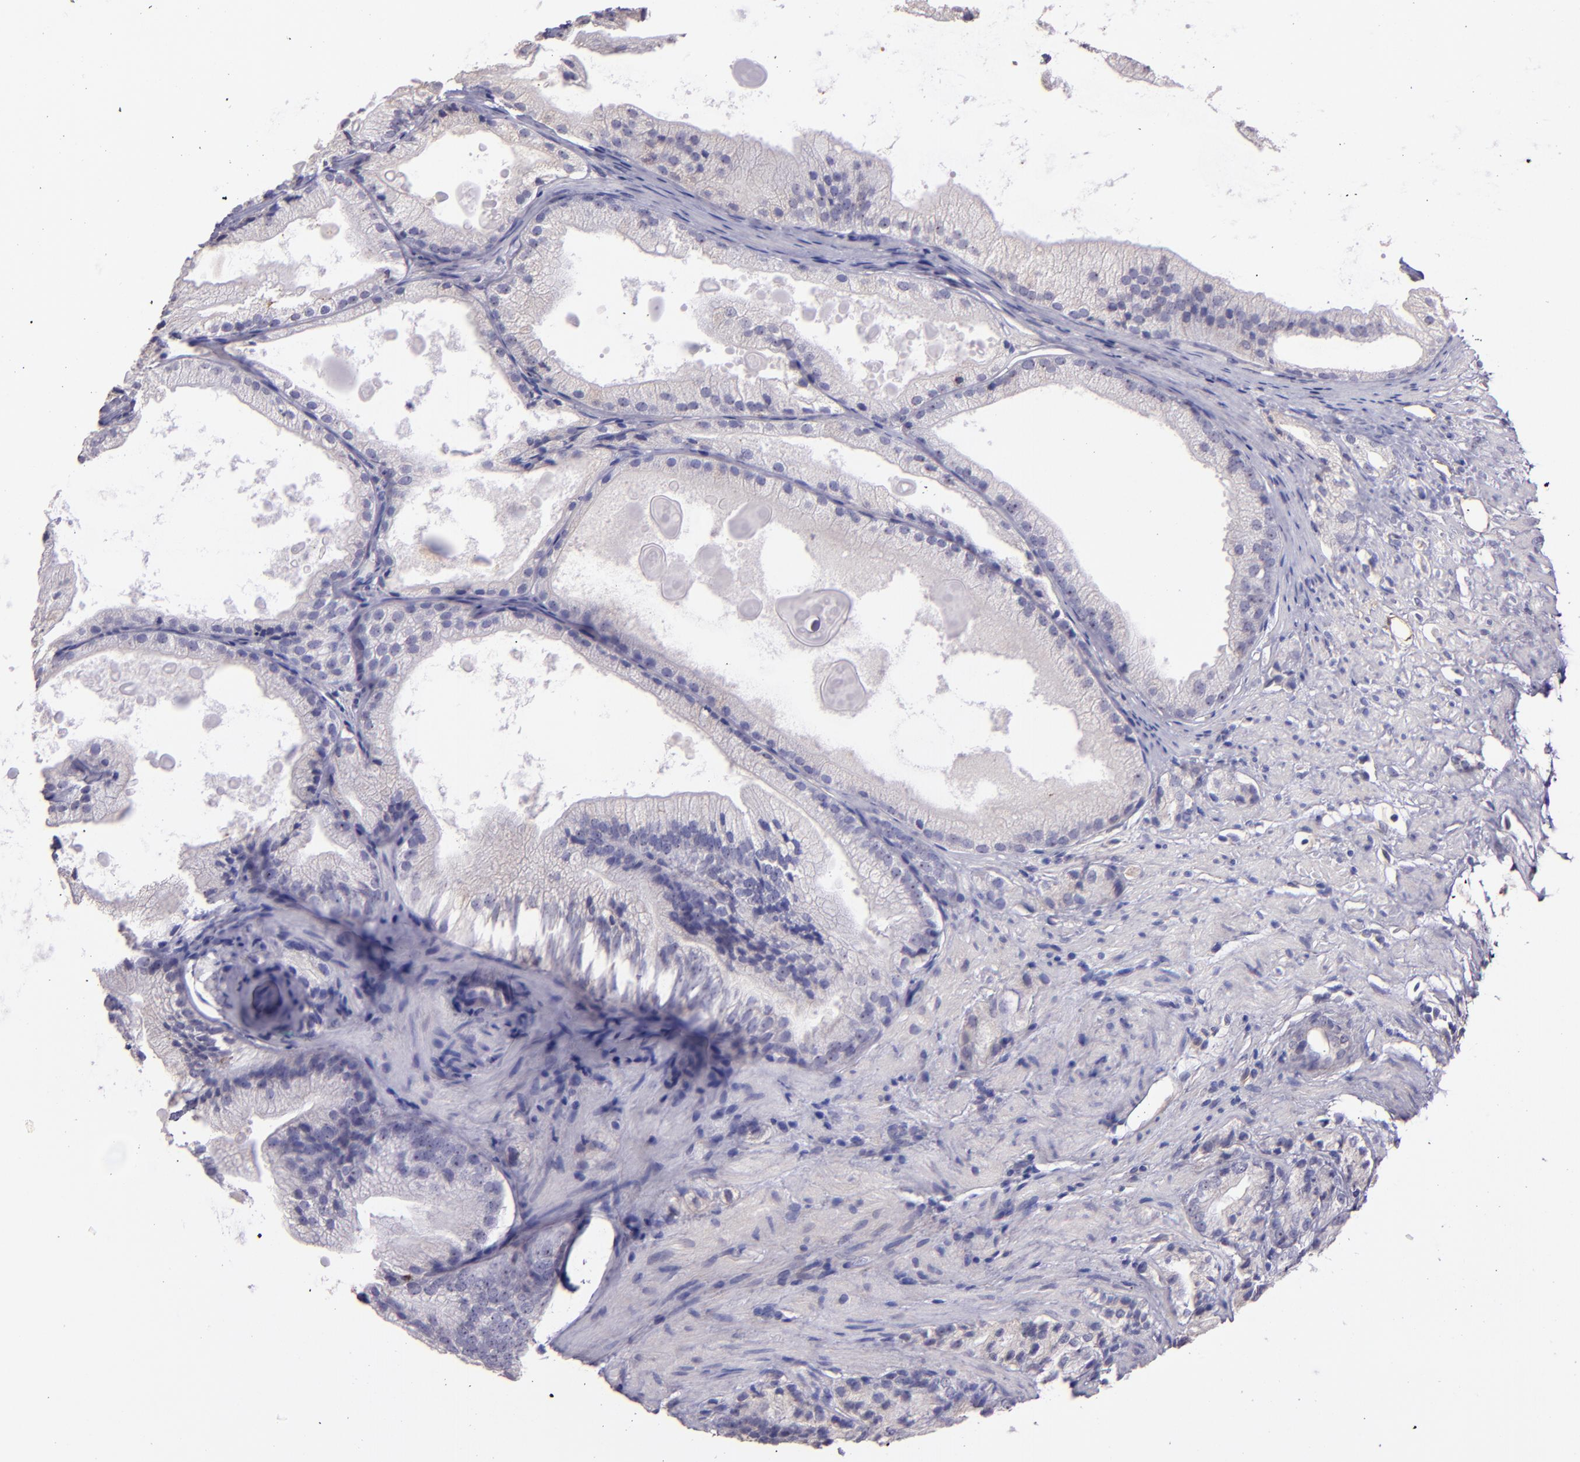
{"staining": {"intensity": "negative", "quantity": "none", "location": "none"}, "tissue": "prostate cancer", "cell_type": "Tumor cells", "image_type": "cancer", "snomed": [{"axis": "morphology", "description": "Adenocarcinoma, Low grade"}, {"axis": "topography", "description": "Prostate"}], "caption": "The photomicrograph displays no significant expression in tumor cells of prostate cancer (adenocarcinoma (low-grade)).", "gene": "PAPPA", "patient": {"sex": "male", "age": 69}}